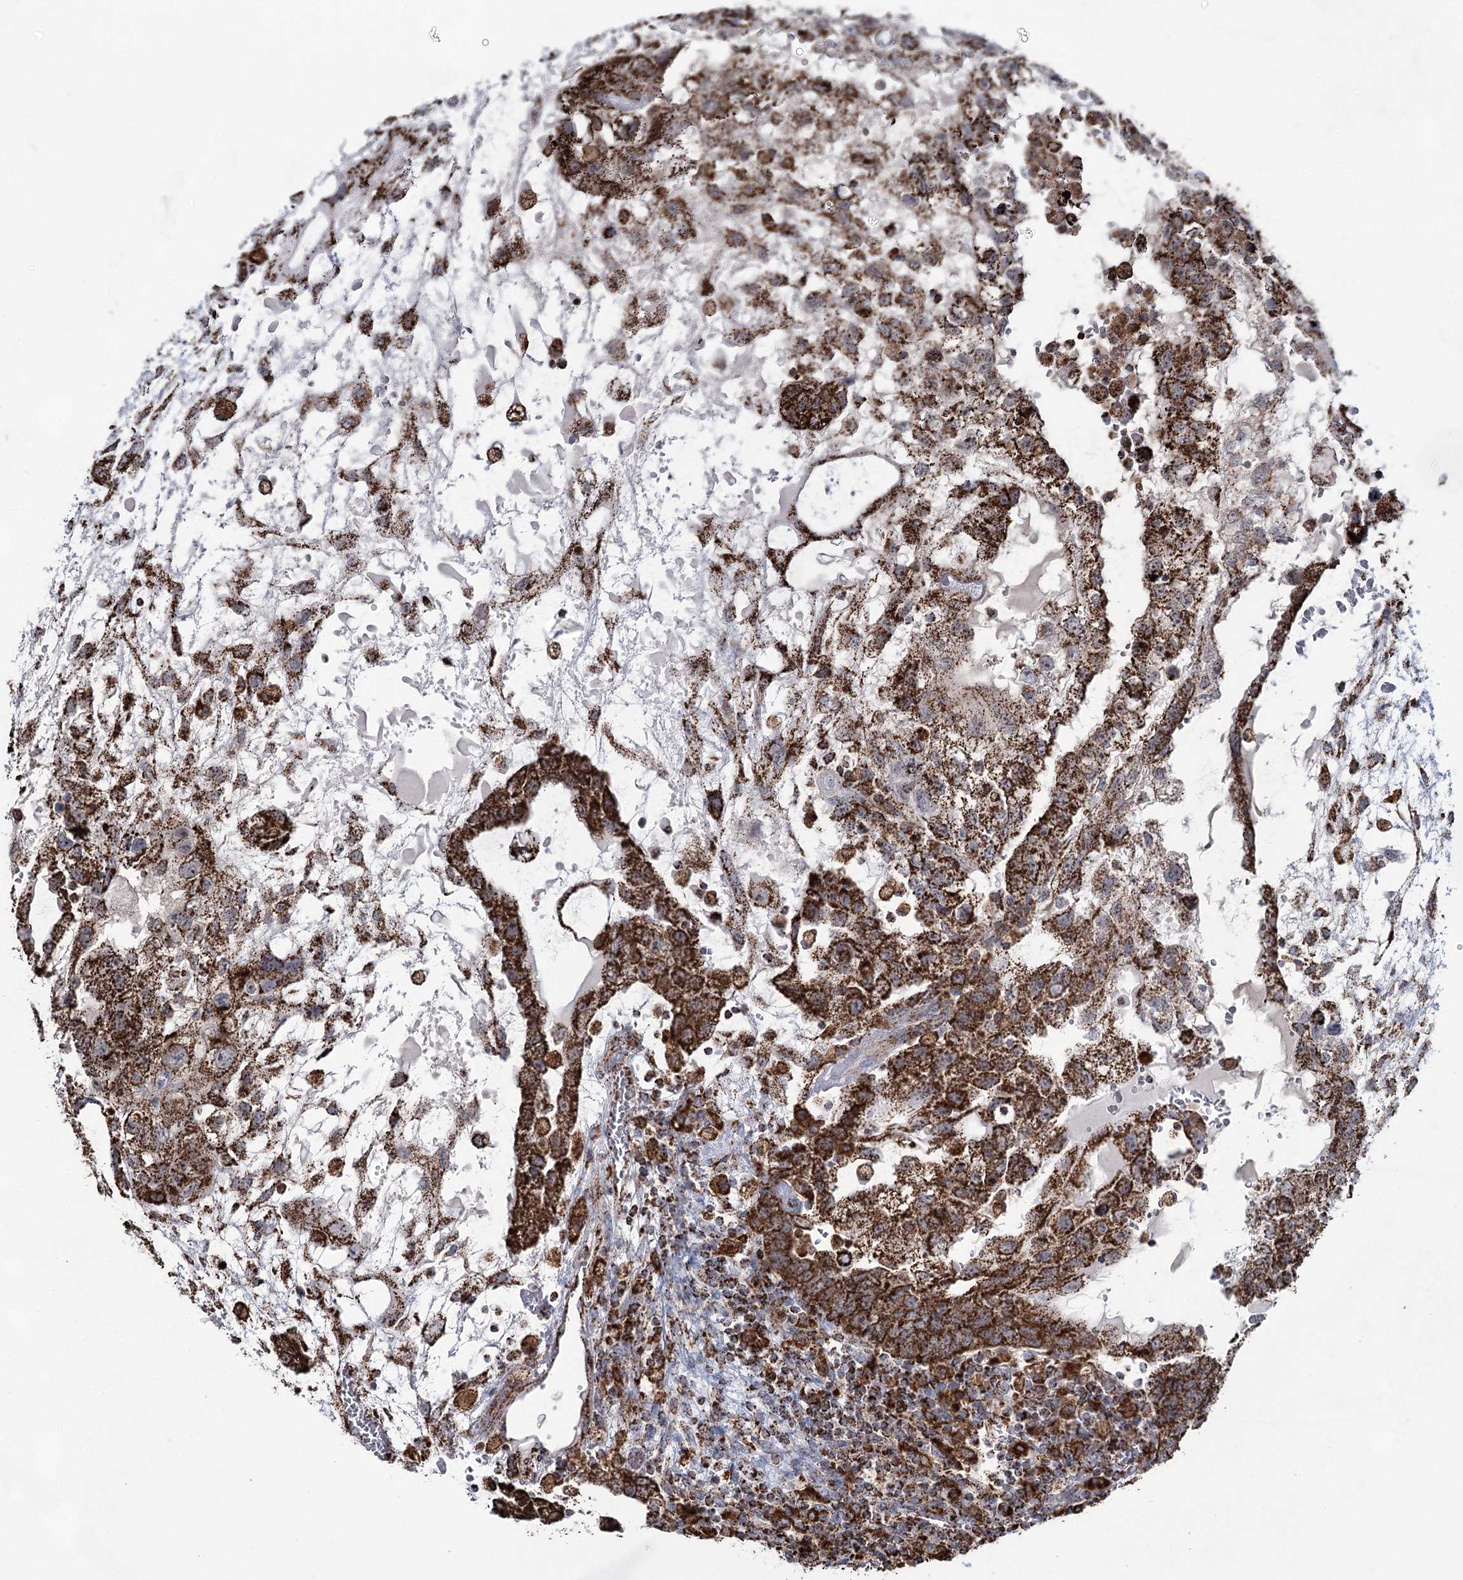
{"staining": {"intensity": "strong", "quantity": ">75%", "location": "cytoplasmic/membranous"}, "tissue": "testis cancer", "cell_type": "Tumor cells", "image_type": "cancer", "snomed": [{"axis": "morphology", "description": "Carcinoma, Embryonal, NOS"}, {"axis": "topography", "description": "Testis"}], "caption": "Strong cytoplasmic/membranous staining for a protein is appreciated in about >75% of tumor cells of testis cancer (embryonal carcinoma) using IHC.", "gene": "CWF19L1", "patient": {"sex": "male", "age": 36}}